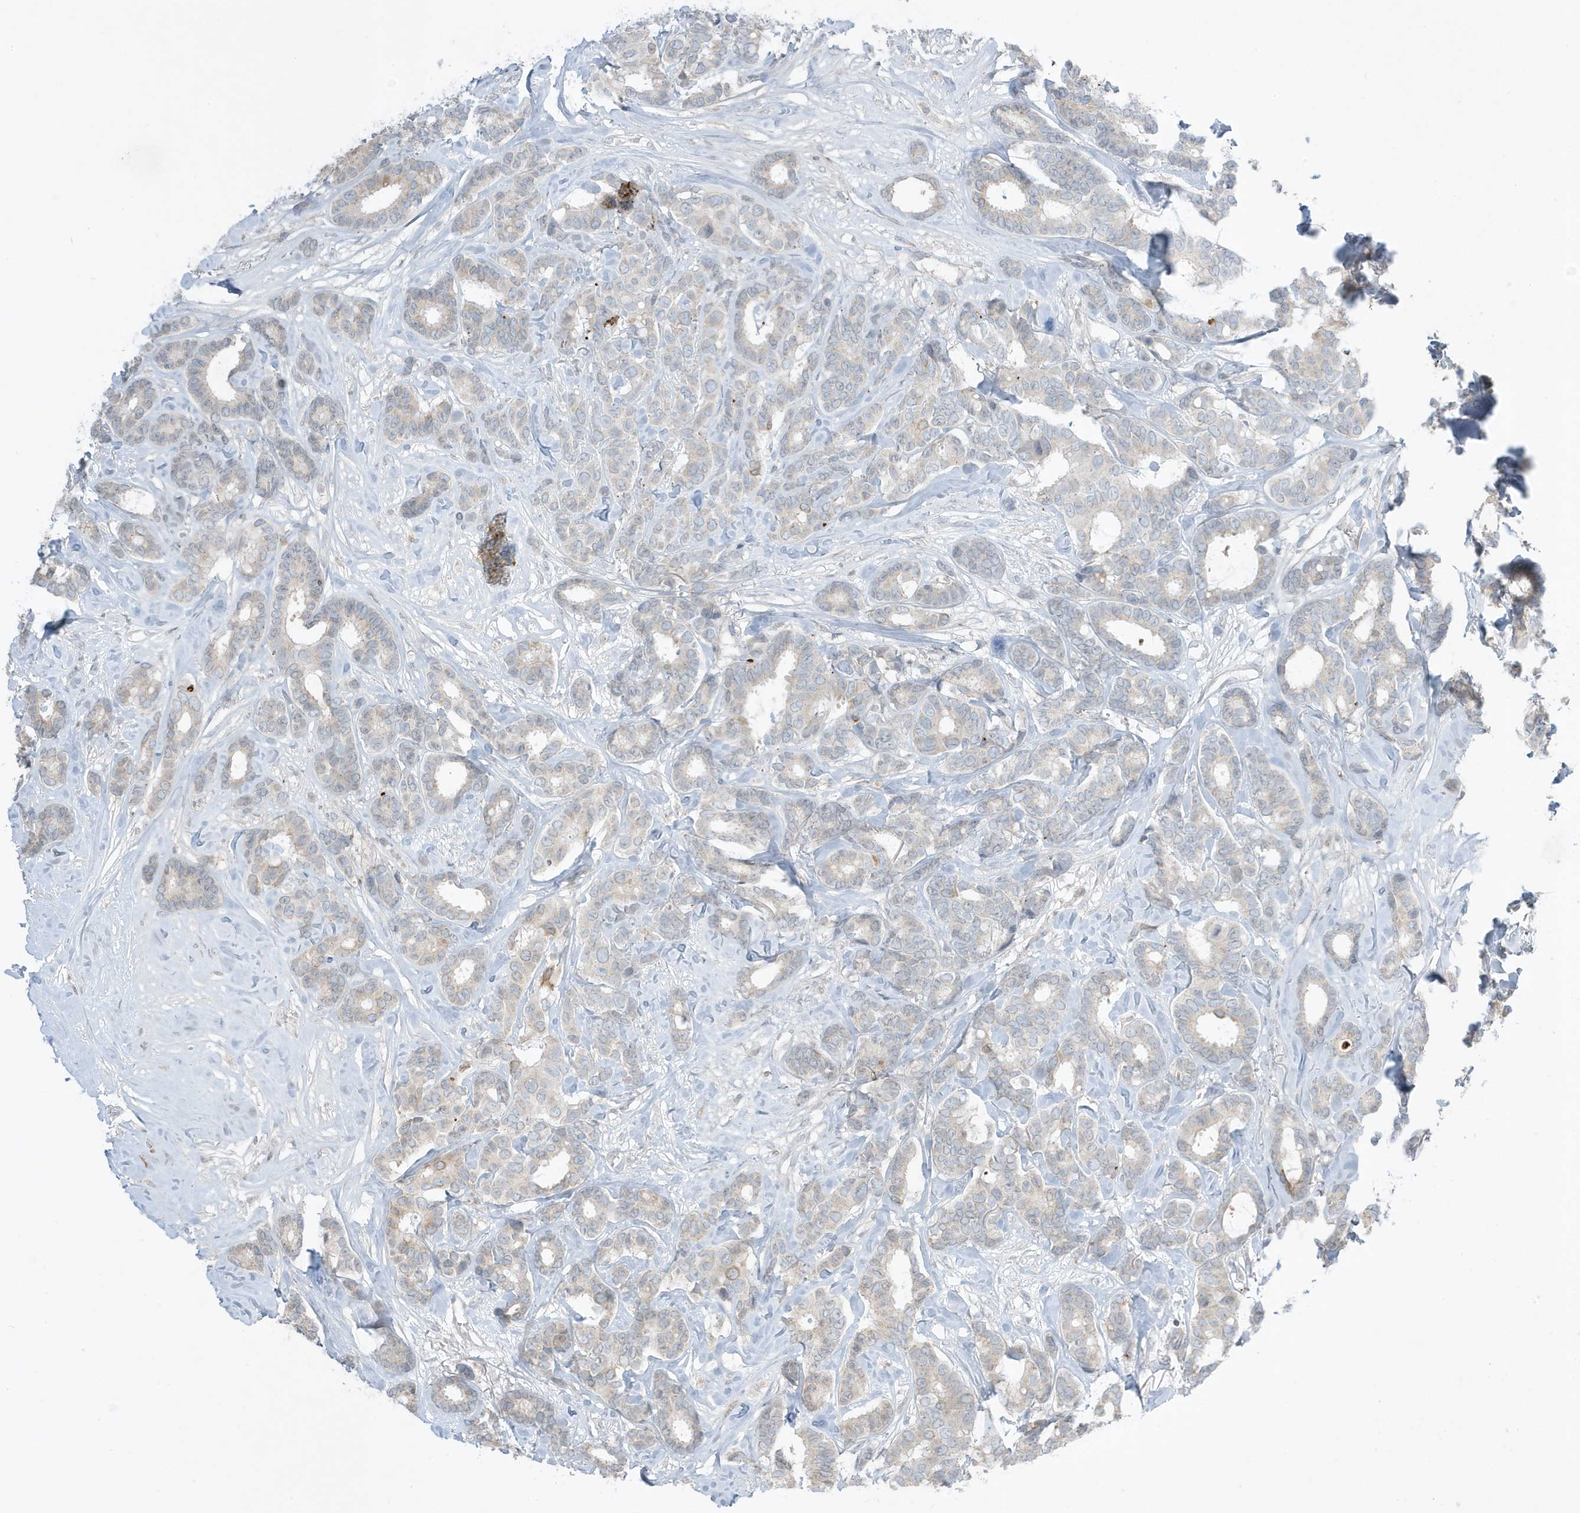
{"staining": {"intensity": "negative", "quantity": "none", "location": "none"}, "tissue": "breast cancer", "cell_type": "Tumor cells", "image_type": "cancer", "snomed": [{"axis": "morphology", "description": "Duct carcinoma"}, {"axis": "topography", "description": "Breast"}], "caption": "Tumor cells are negative for brown protein staining in breast cancer.", "gene": "FNDC1", "patient": {"sex": "female", "age": 87}}